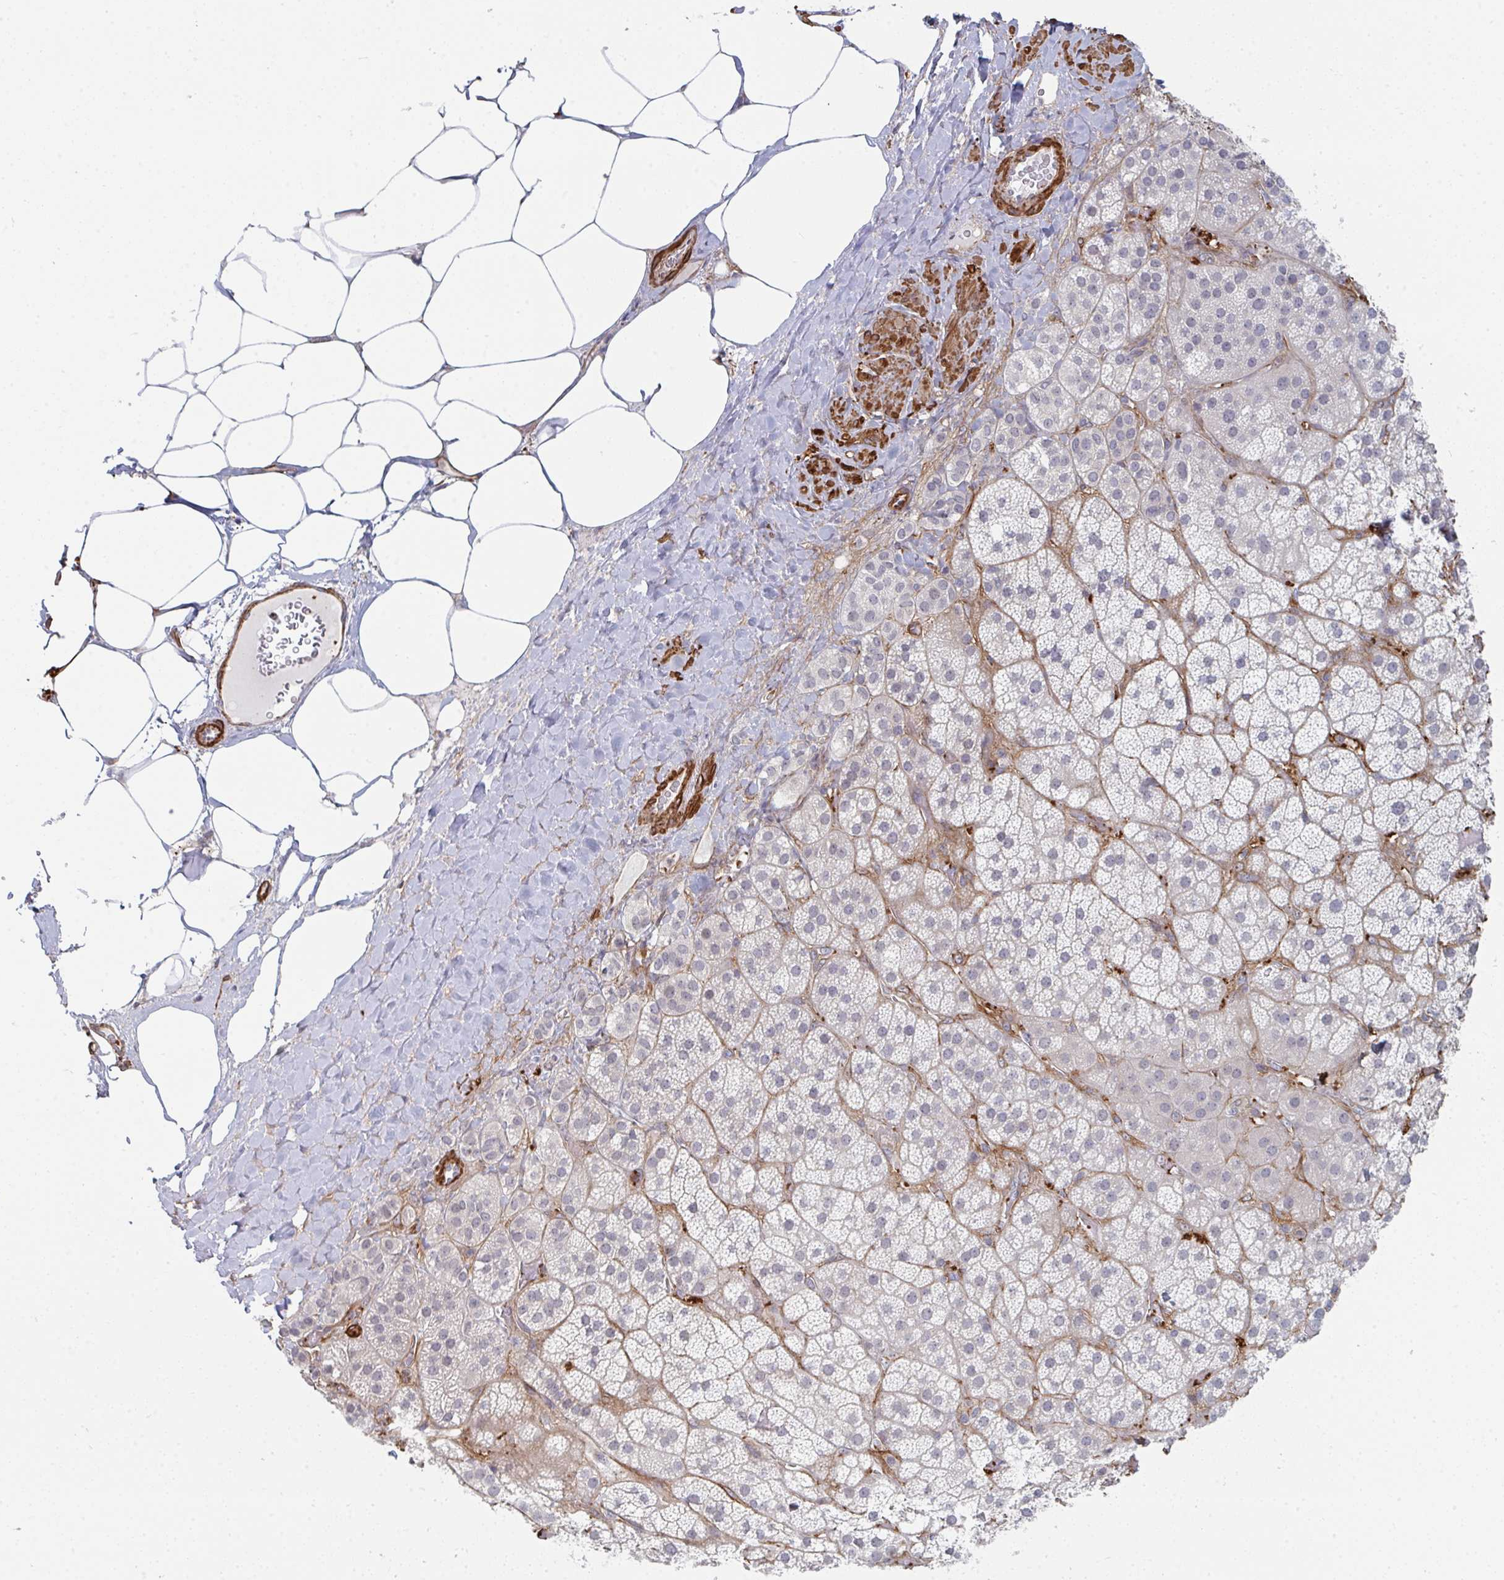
{"staining": {"intensity": "weak", "quantity": "<25%", "location": "cytoplasmic/membranous"}, "tissue": "adrenal gland", "cell_type": "Glandular cells", "image_type": "normal", "snomed": [{"axis": "morphology", "description": "Normal tissue, NOS"}, {"axis": "topography", "description": "Adrenal gland"}], "caption": "Unremarkable adrenal gland was stained to show a protein in brown. There is no significant staining in glandular cells. (Immunohistochemistry, brightfield microscopy, high magnification).", "gene": "NEURL4", "patient": {"sex": "male", "age": 57}}